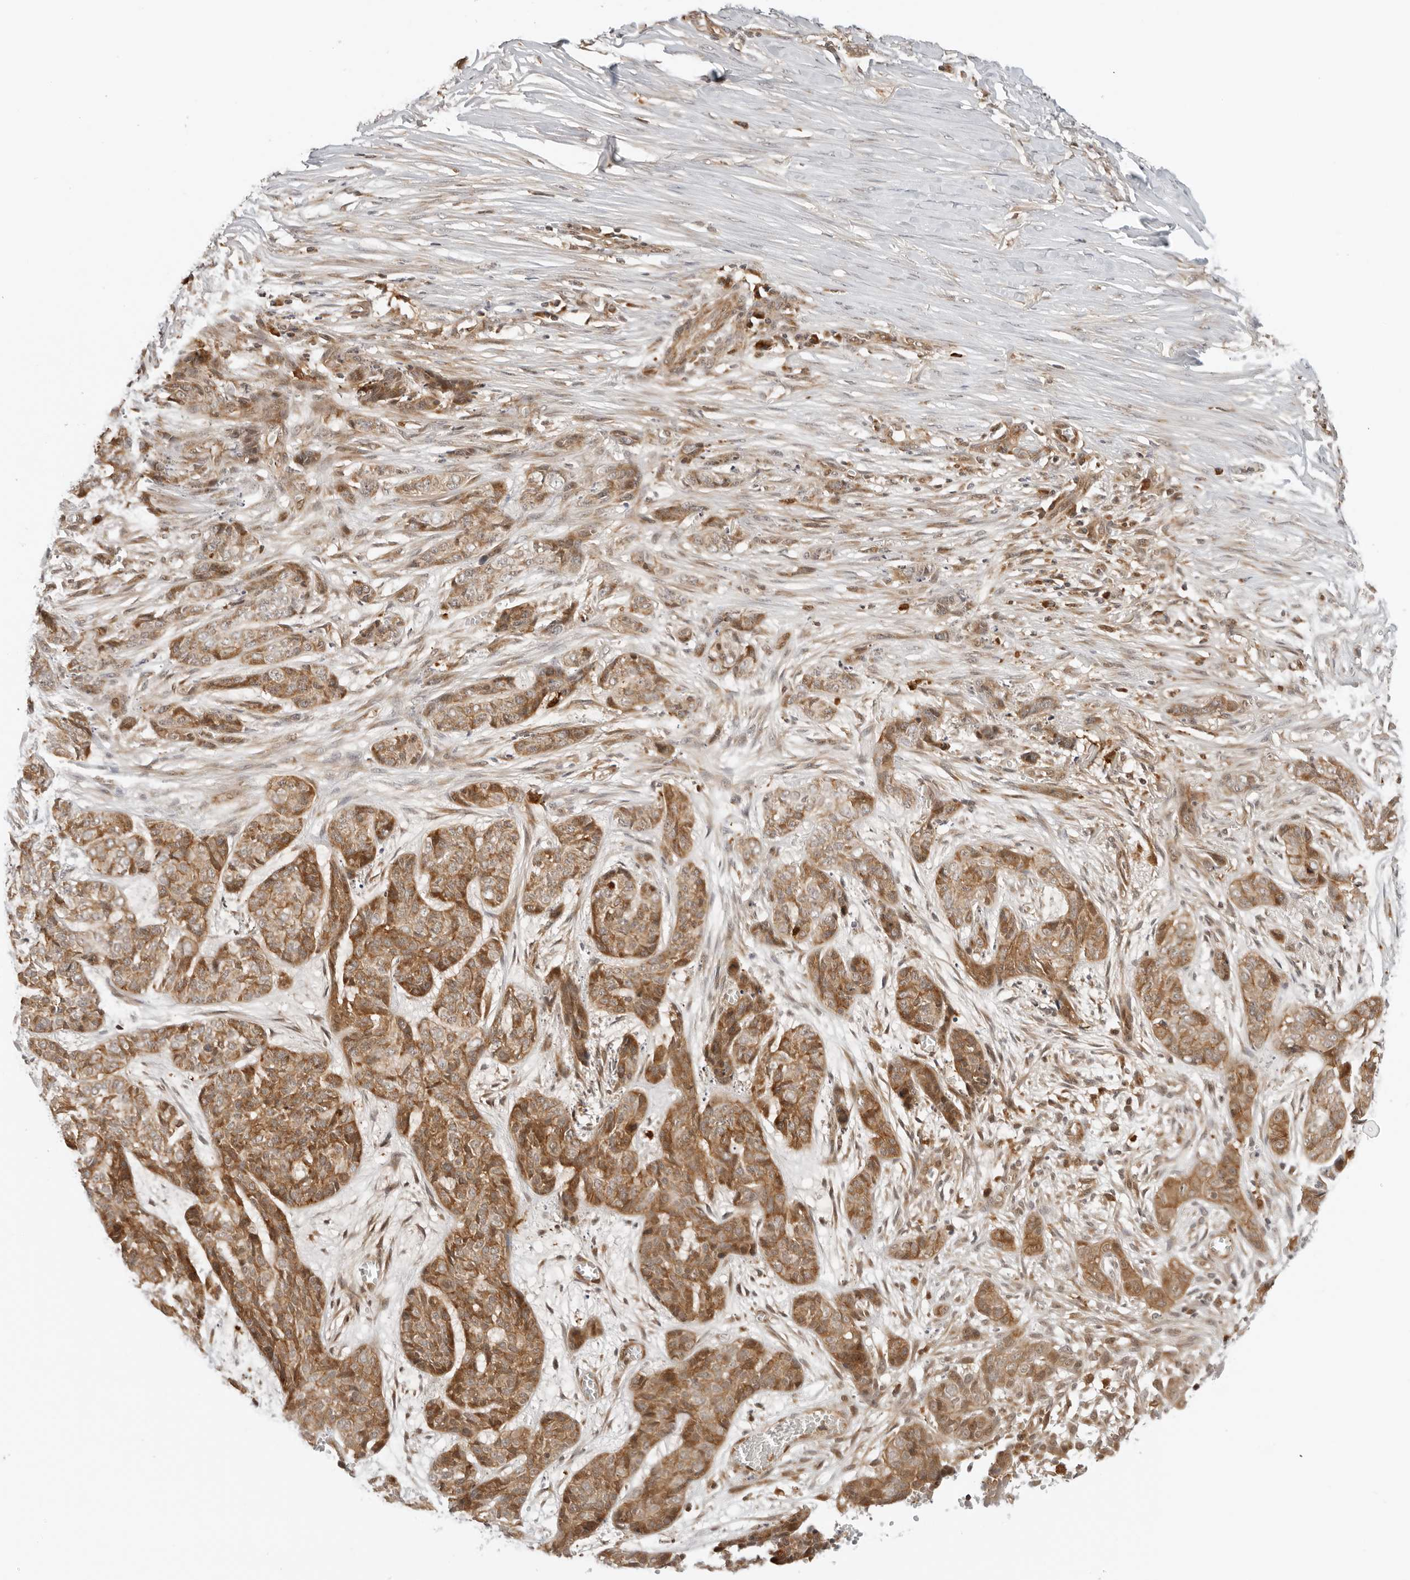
{"staining": {"intensity": "moderate", "quantity": ">75%", "location": "cytoplasmic/membranous"}, "tissue": "skin cancer", "cell_type": "Tumor cells", "image_type": "cancer", "snomed": [{"axis": "morphology", "description": "Basal cell carcinoma"}, {"axis": "topography", "description": "Skin"}], "caption": "DAB (3,3'-diaminobenzidine) immunohistochemical staining of basal cell carcinoma (skin) shows moderate cytoplasmic/membranous protein positivity in about >75% of tumor cells.", "gene": "RC3H1", "patient": {"sex": "female", "age": 64}}